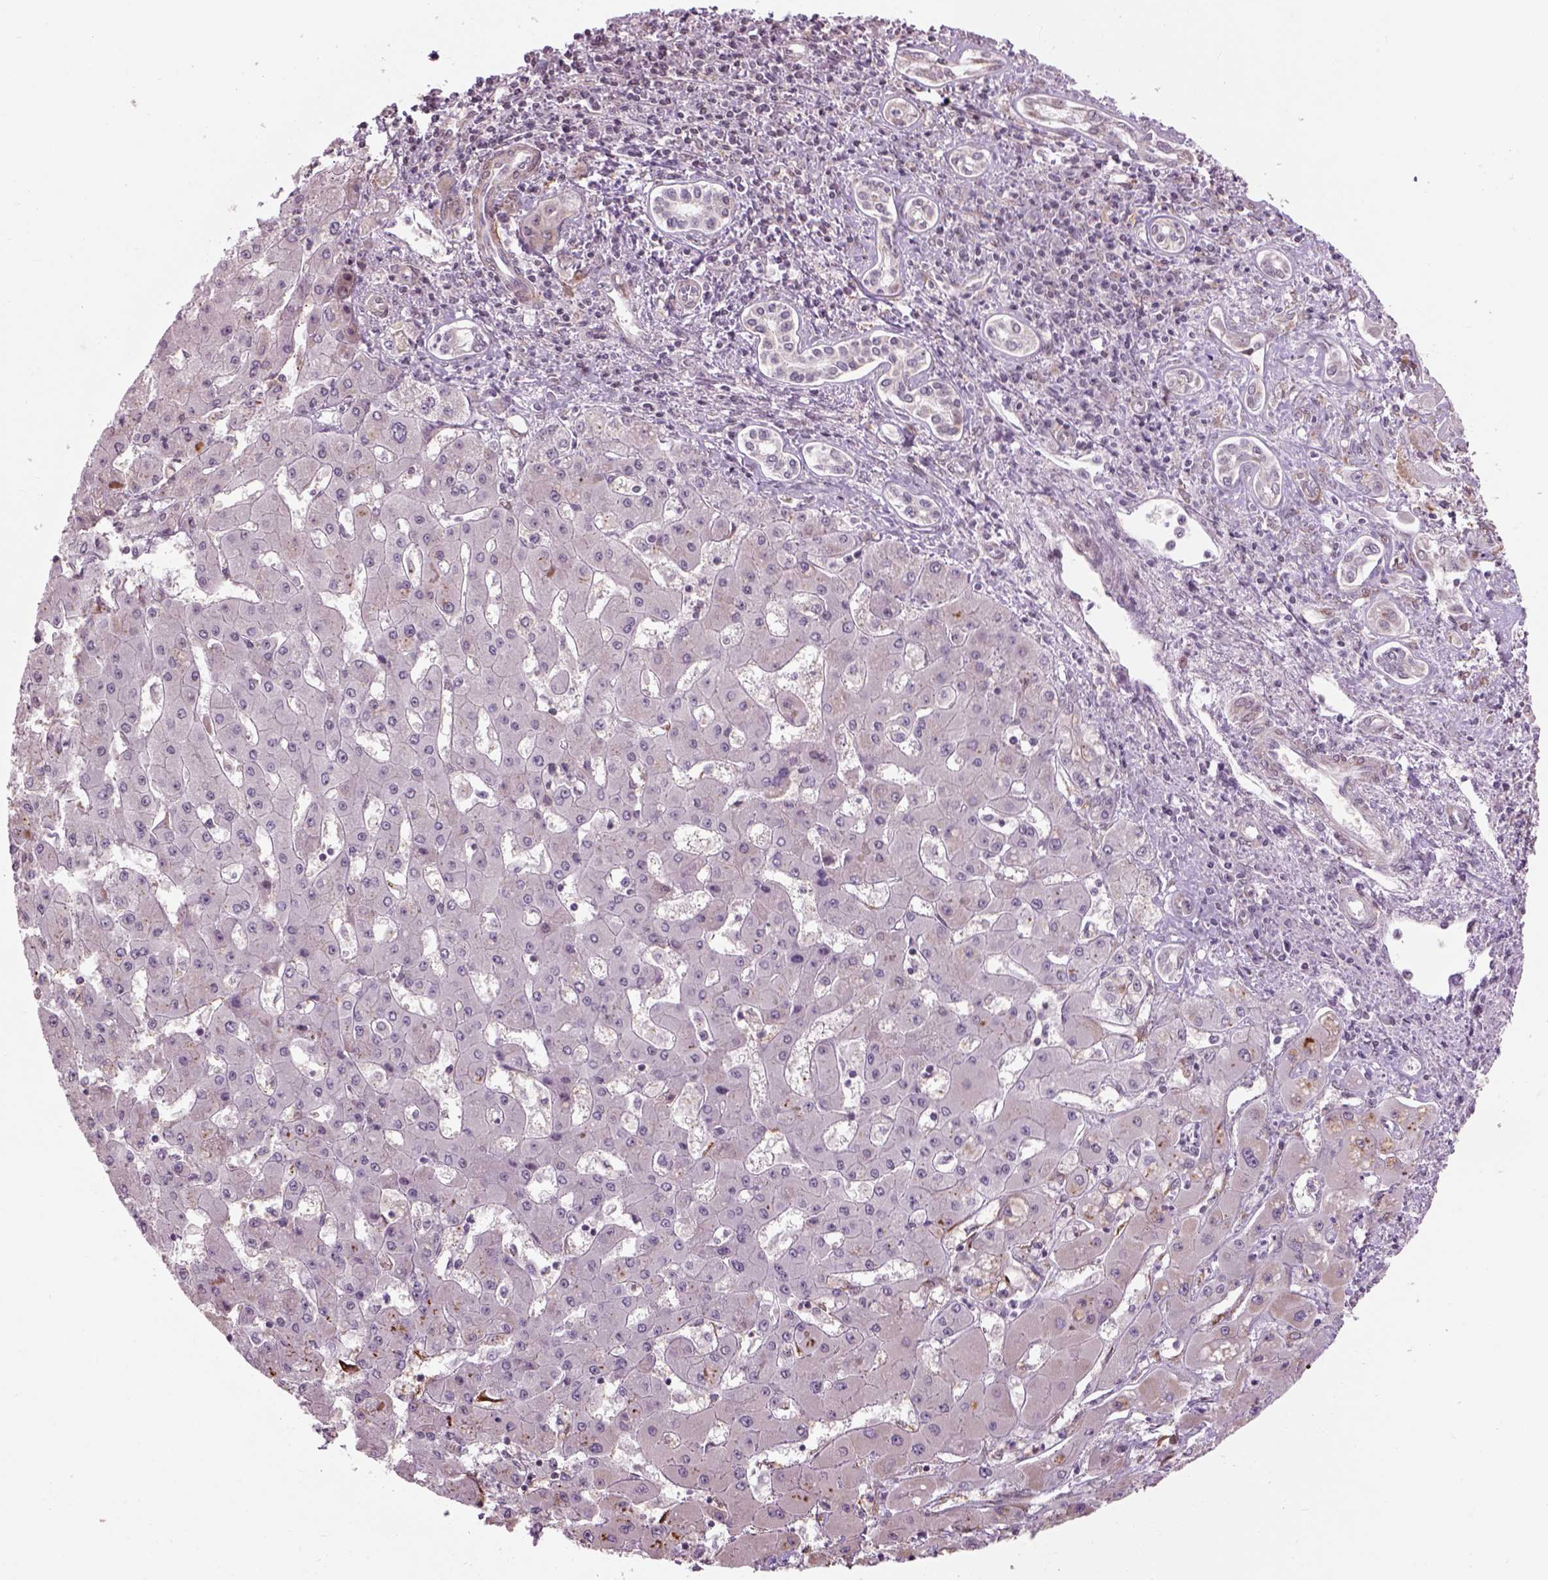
{"staining": {"intensity": "negative", "quantity": "none", "location": "none"}, "tissue": "liver cancer", "cell_type": "Tumor cells", "image_type": "cancer", "snomed": [{"axis": "morphology", "description": "Cholangiocarcinoma"}, {"axis": "topography", "description": "Liver"}], "caption": "The photomicrograph displays no staining of tumor cells in cholangiocarcinoma (liver). (DAB IHC with hematoxylin counter stain).", "gene": "XK", "patient": {"sex": "male", "age": 67}}